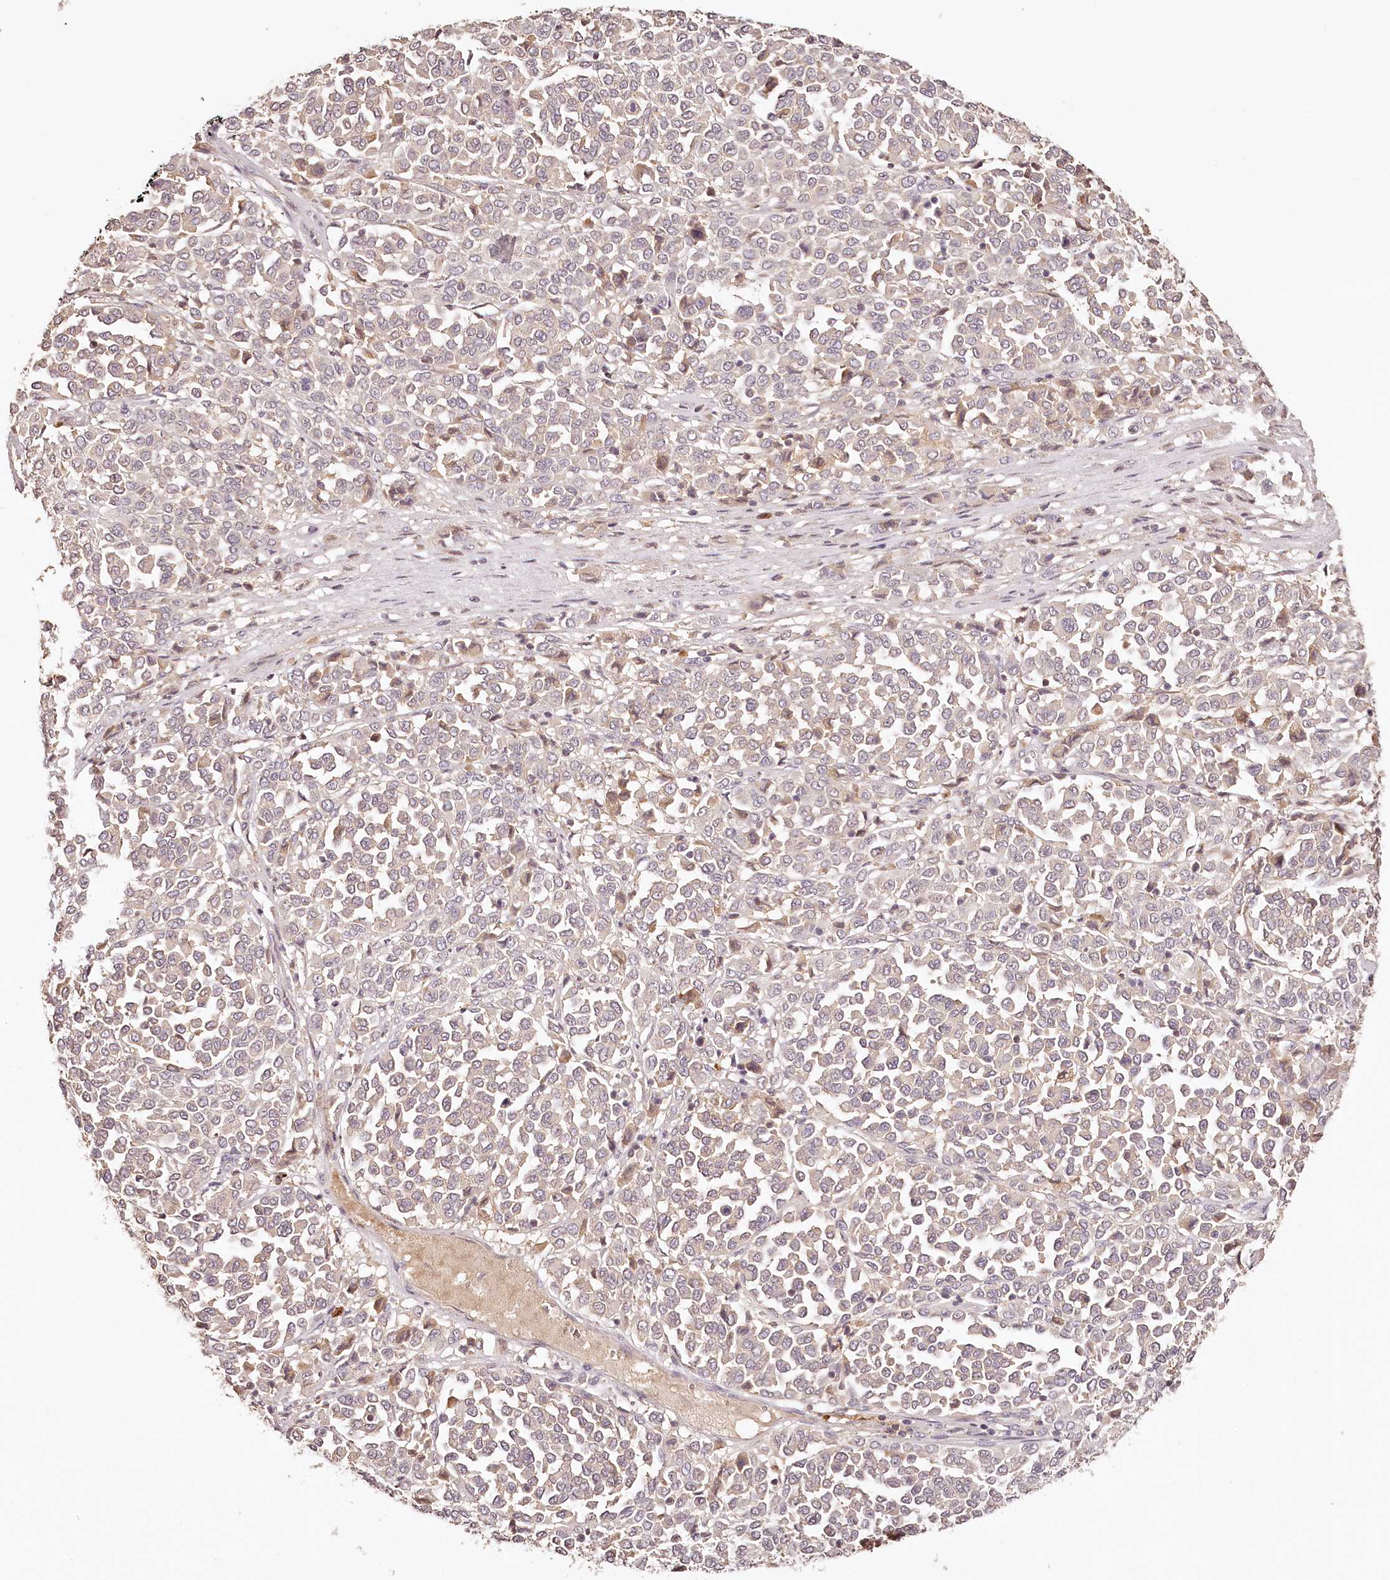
{"staining": {"intensity": "negative", "quantity": "none", "location": "none"}, "tissue": "melanoma", "cell_type": "Tumor cells", "image_type": "cancer", "snomed": [{"axis": "morphology", "description": "Malignant melanoma, Metastatic site"}, {"axis": "topography", "description": "Pancreas"}], "caption": "Protein analysis of melanoma reveals no significant positivity in tumor cells.", "gene": "SYNGR1", "patient": {"sex": "female", "age": 30}}